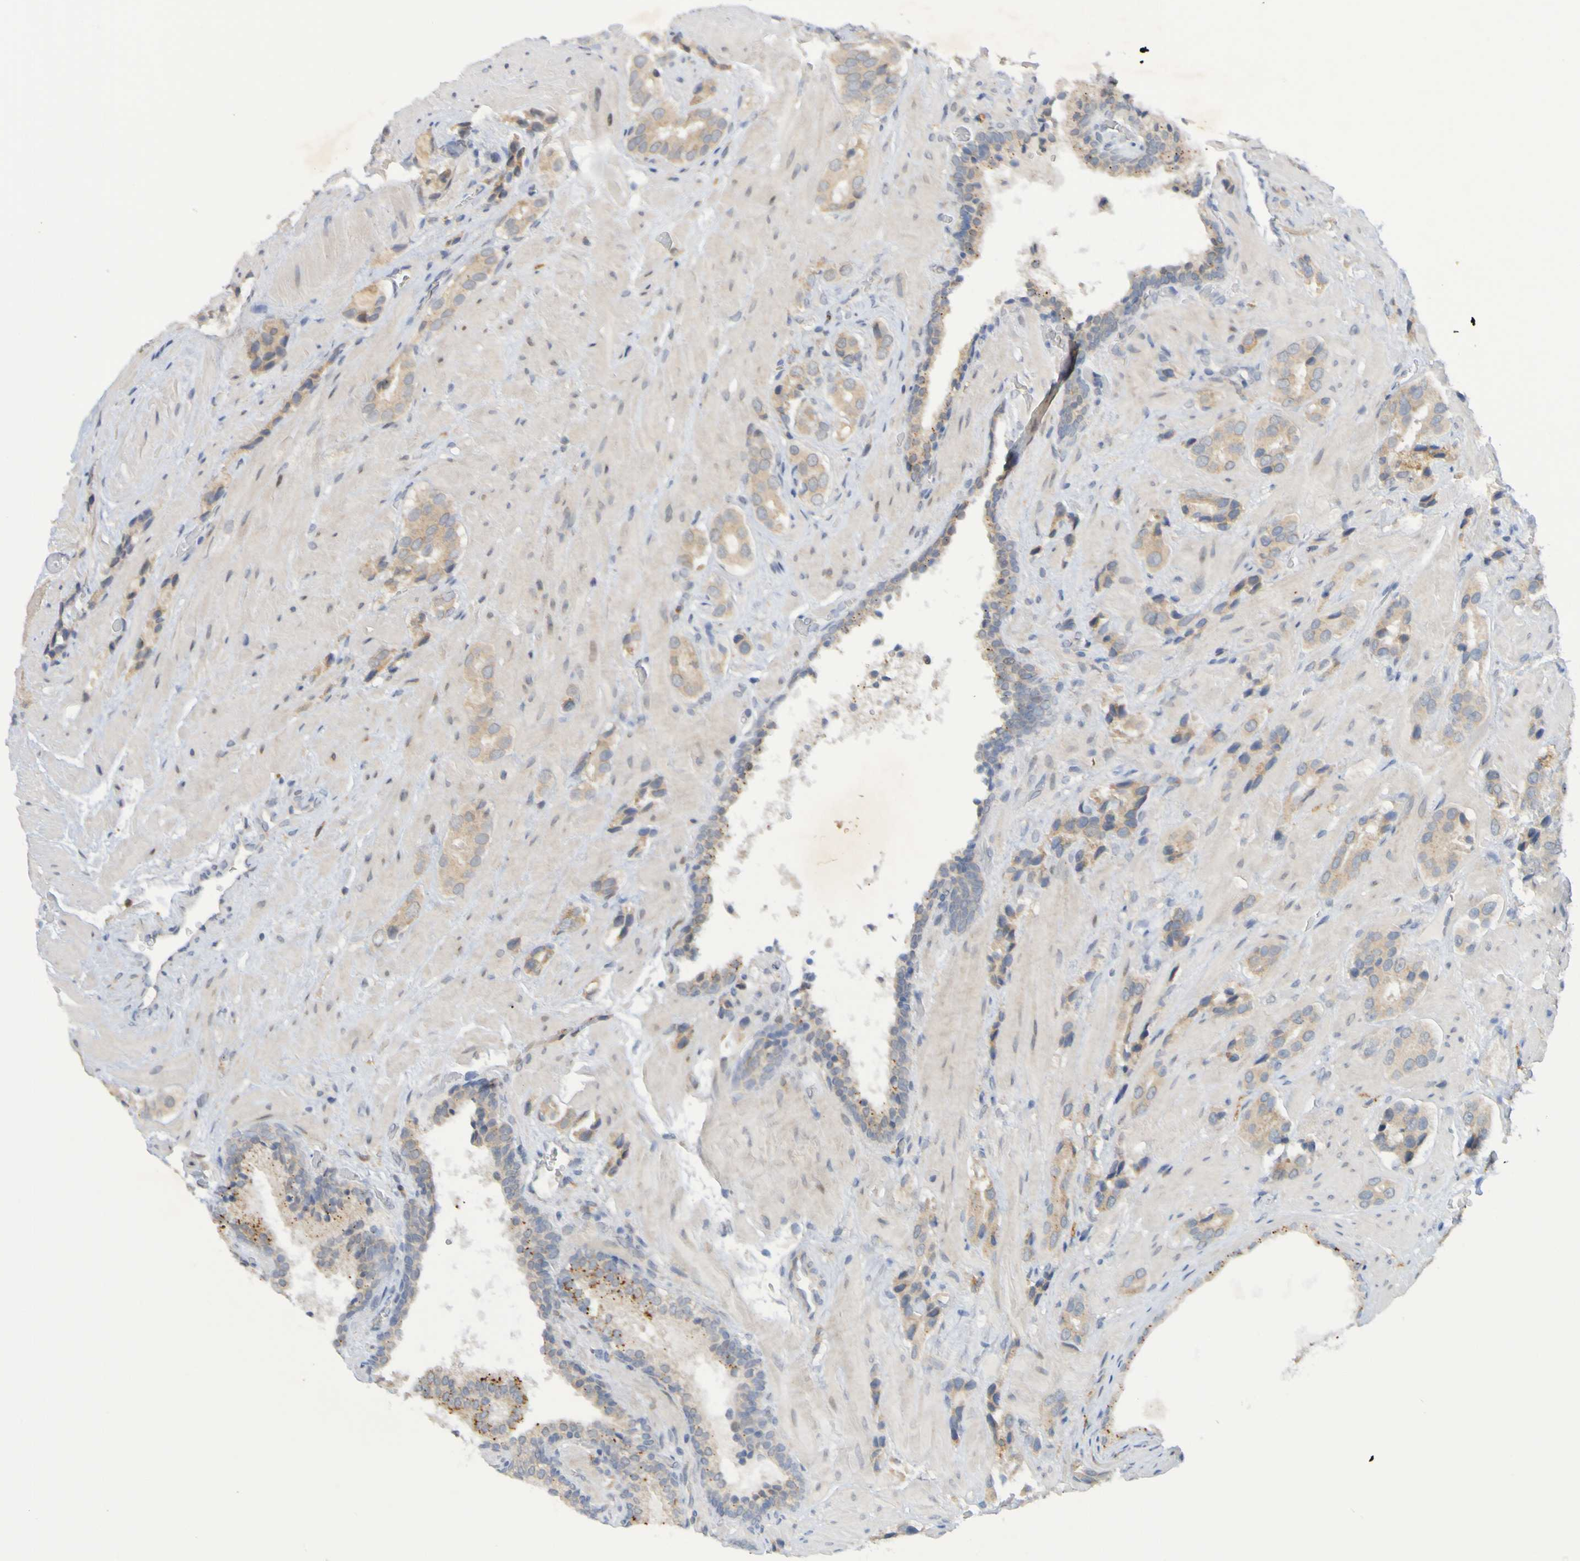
{"staining": {"intensity": "weak", "quantity": "25%-75%", "location": "cytoplasmic/membranous"}, "tissue": "prostate cancer", "cell_type": "Tumor cells", "image_type": "cancer", "snomed": [{"axis": "morphology", "description": "Adenocarcinoma, High grade"}, {"axis": "topography", "description": "Prostate"}], "caption": "Protein expression analysis of prostate cancer reveals weak cytoplasmic/membranous expression in about 25%-75% of tumor cells.", "gene": "LILRB5", "patient": {"sex": "male", "age": 64}}